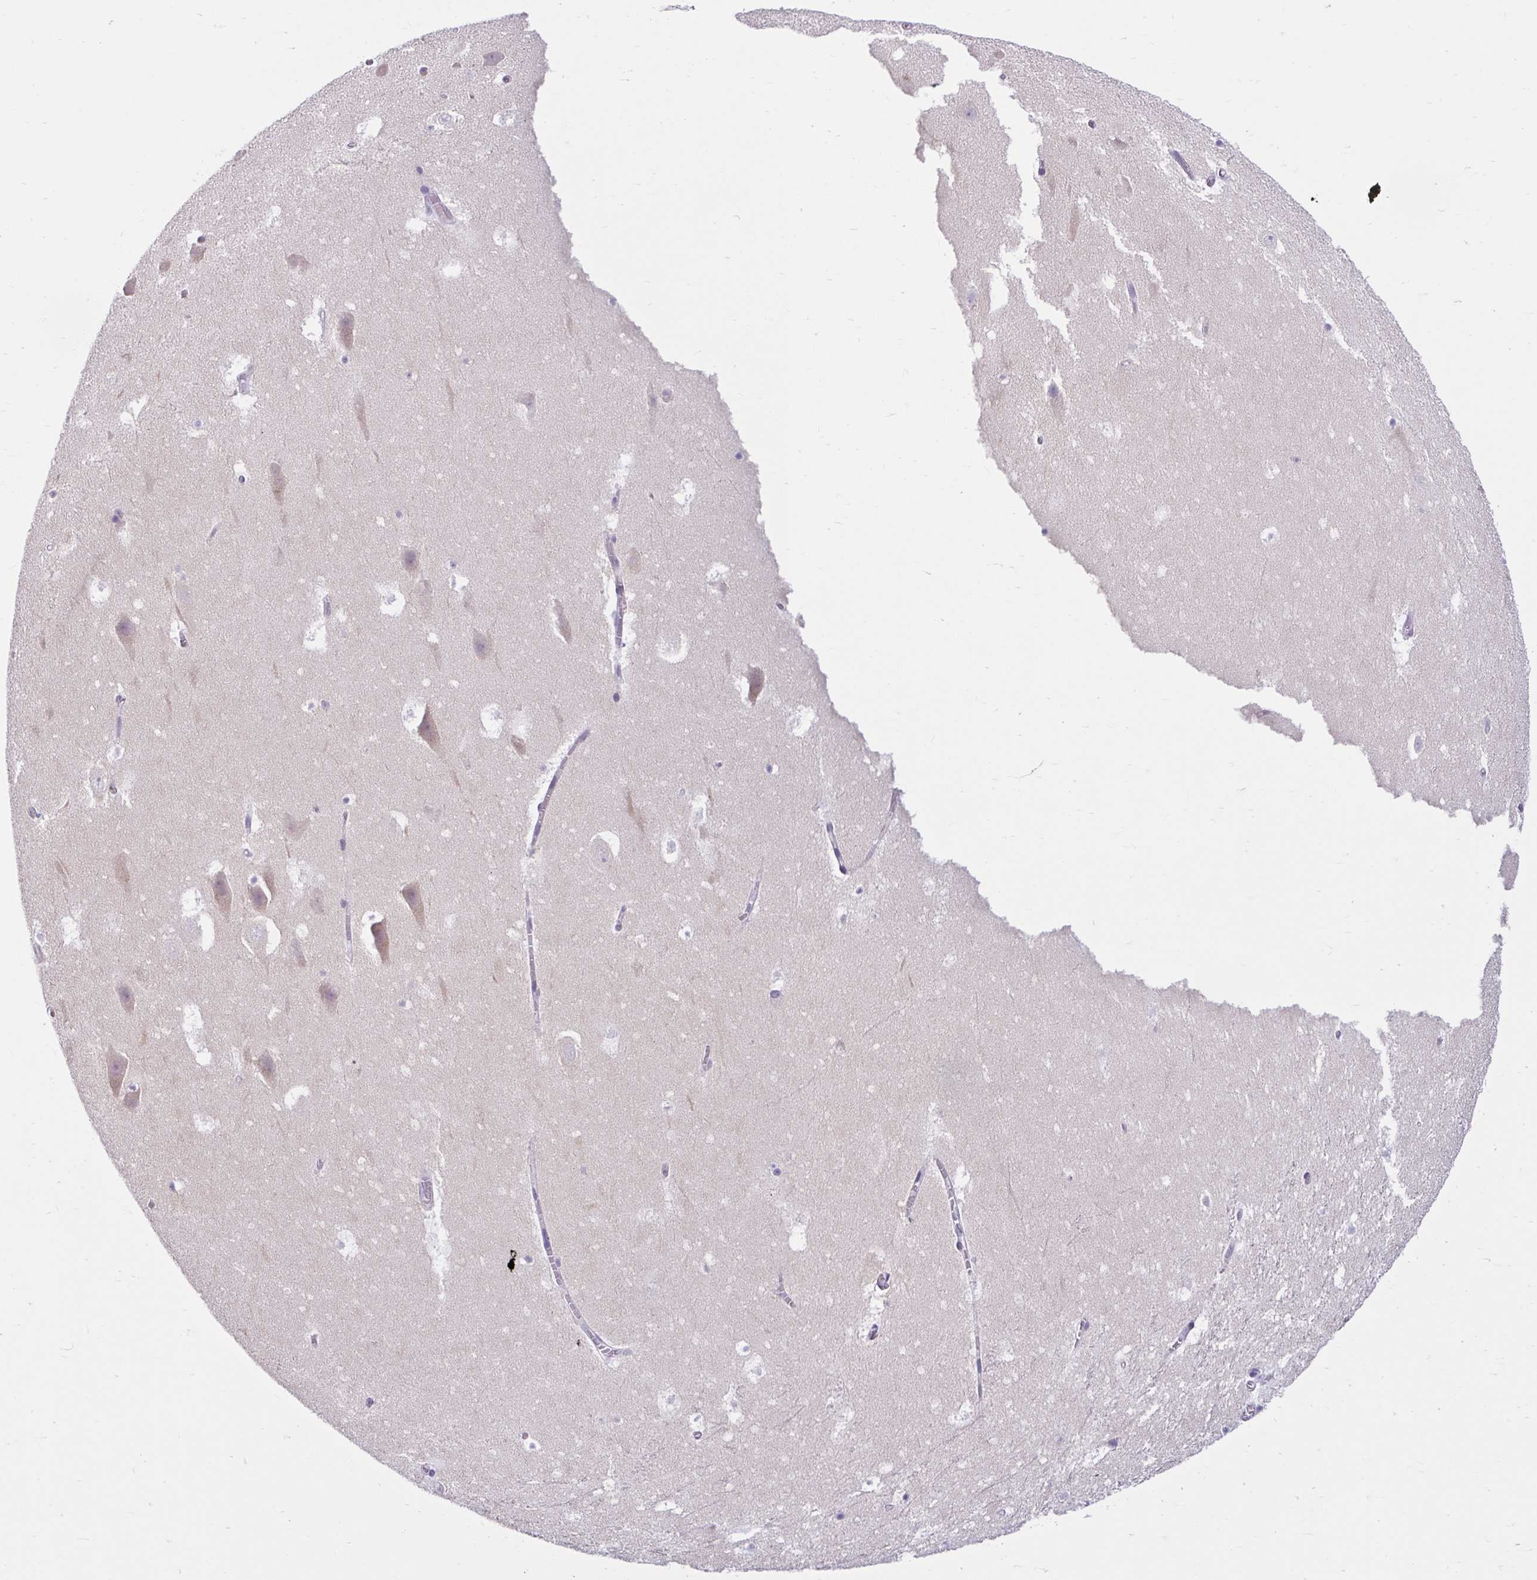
{"staining": {"intensity": "negative", "quantity": "none", "location": "none"}, "tissue": "hippocampus", "cell_type": "Glial cells", "image_type": "normal", "snomed": [{"axis": "morphology", "description": "Normal tissue, NOS"}, {"axis": "topography", "description": "Hippocampus"}], "caption": "This is an immunohistochemistry (IHC) image of benign human hippocampus. There is no expression in glial cells.", "gene": "FAM153A", "patient": {"sex": "female", "age": 42}}